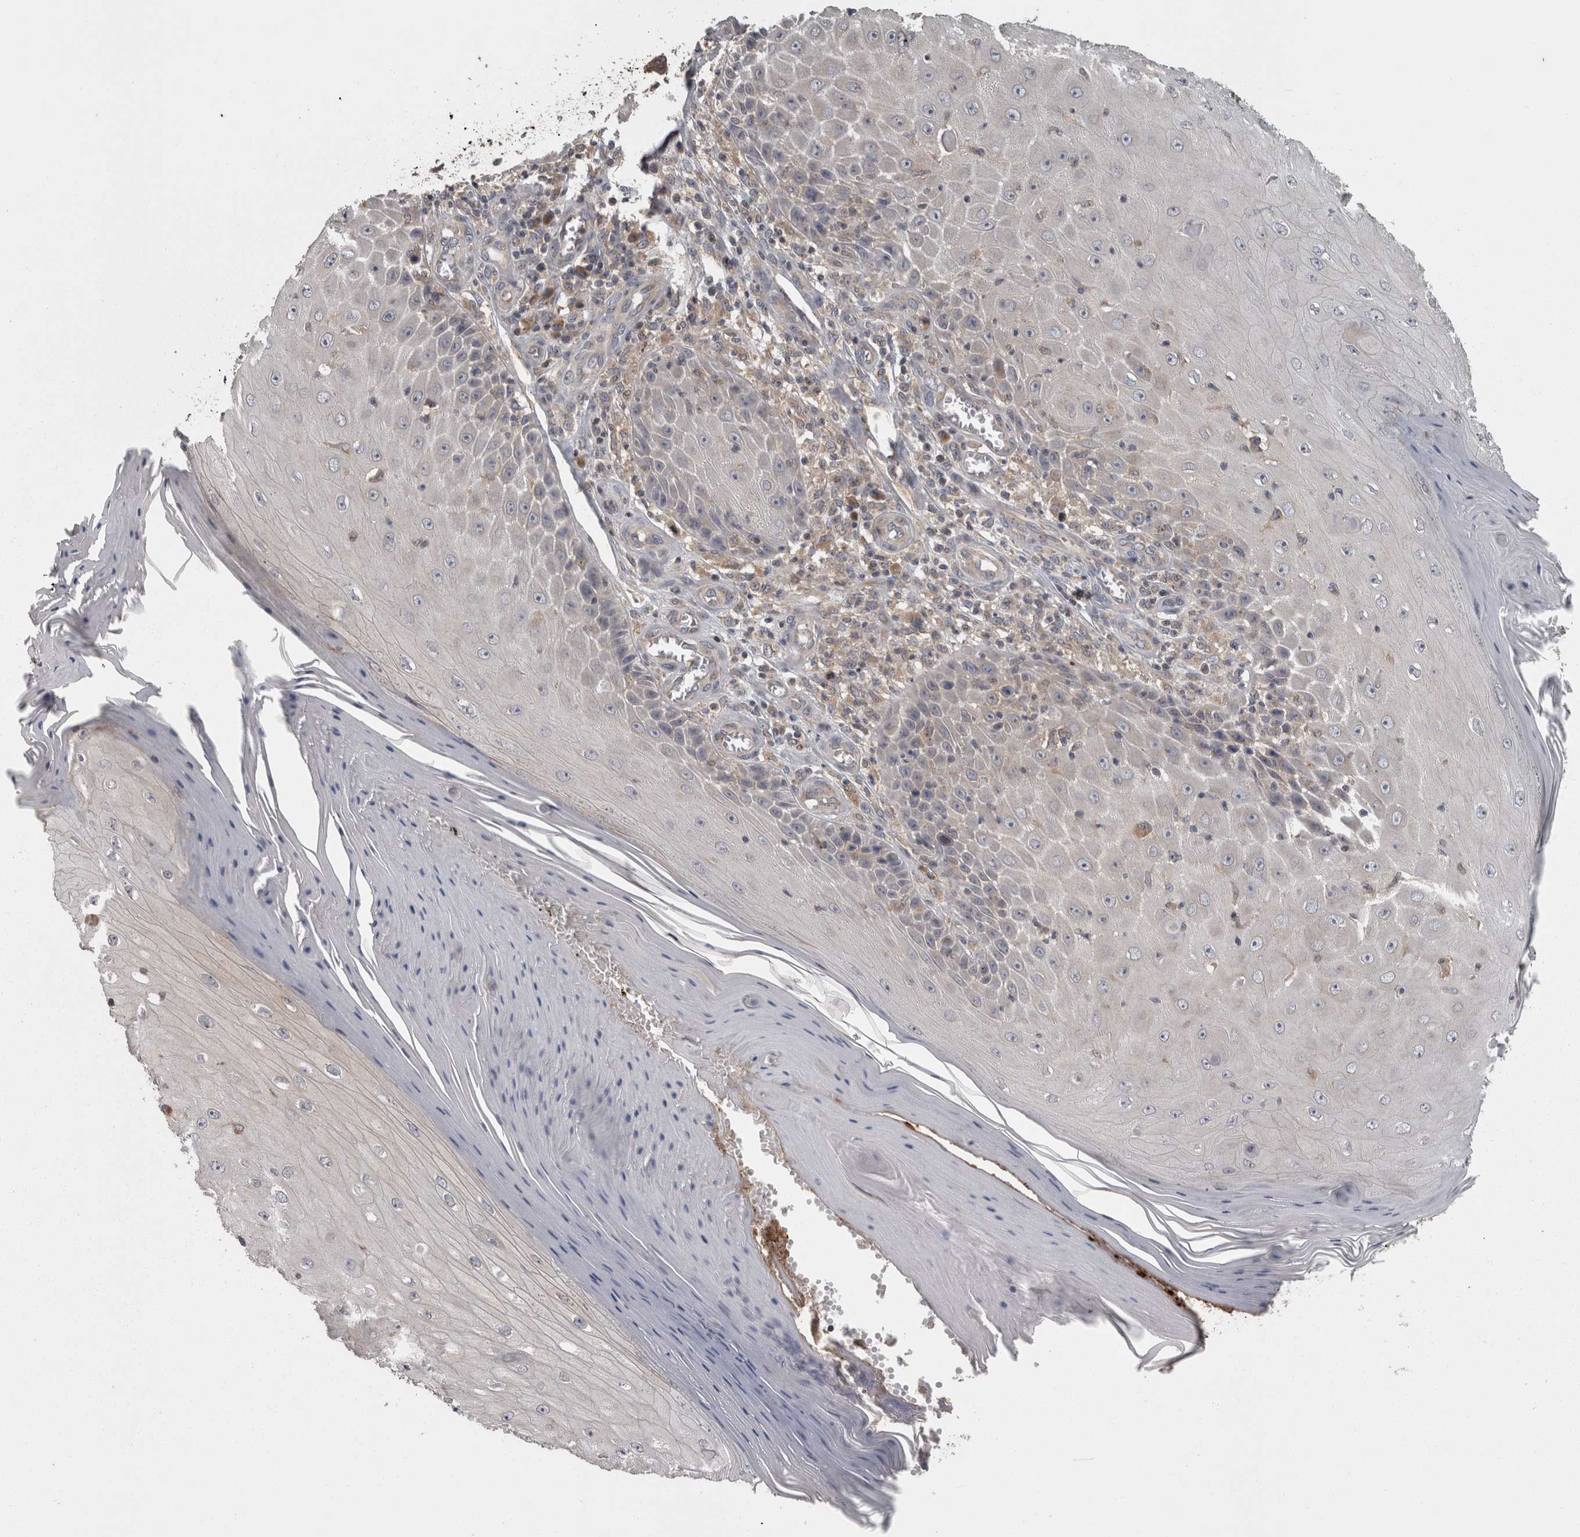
{"staining": {"intensity": "negative", "quantity": "none", "location": "none"}, "tissue": "skin cancer", "cell_type": "Tumor cells", "image_type": "cancer", "snomed": [{"axis": "morphology", "description": "Squamous cell carcinoma, NOS"}, {"axis": "topography", "description": "Skin"}], "caption": "High power microscopy photomicrograph of an immunohistochemistry (IHC) micrograph of skin cancer, revealing no significant staining in tumor cells.", "gene": "PCM1", "patient": {"sex": "female", "age": 73}}